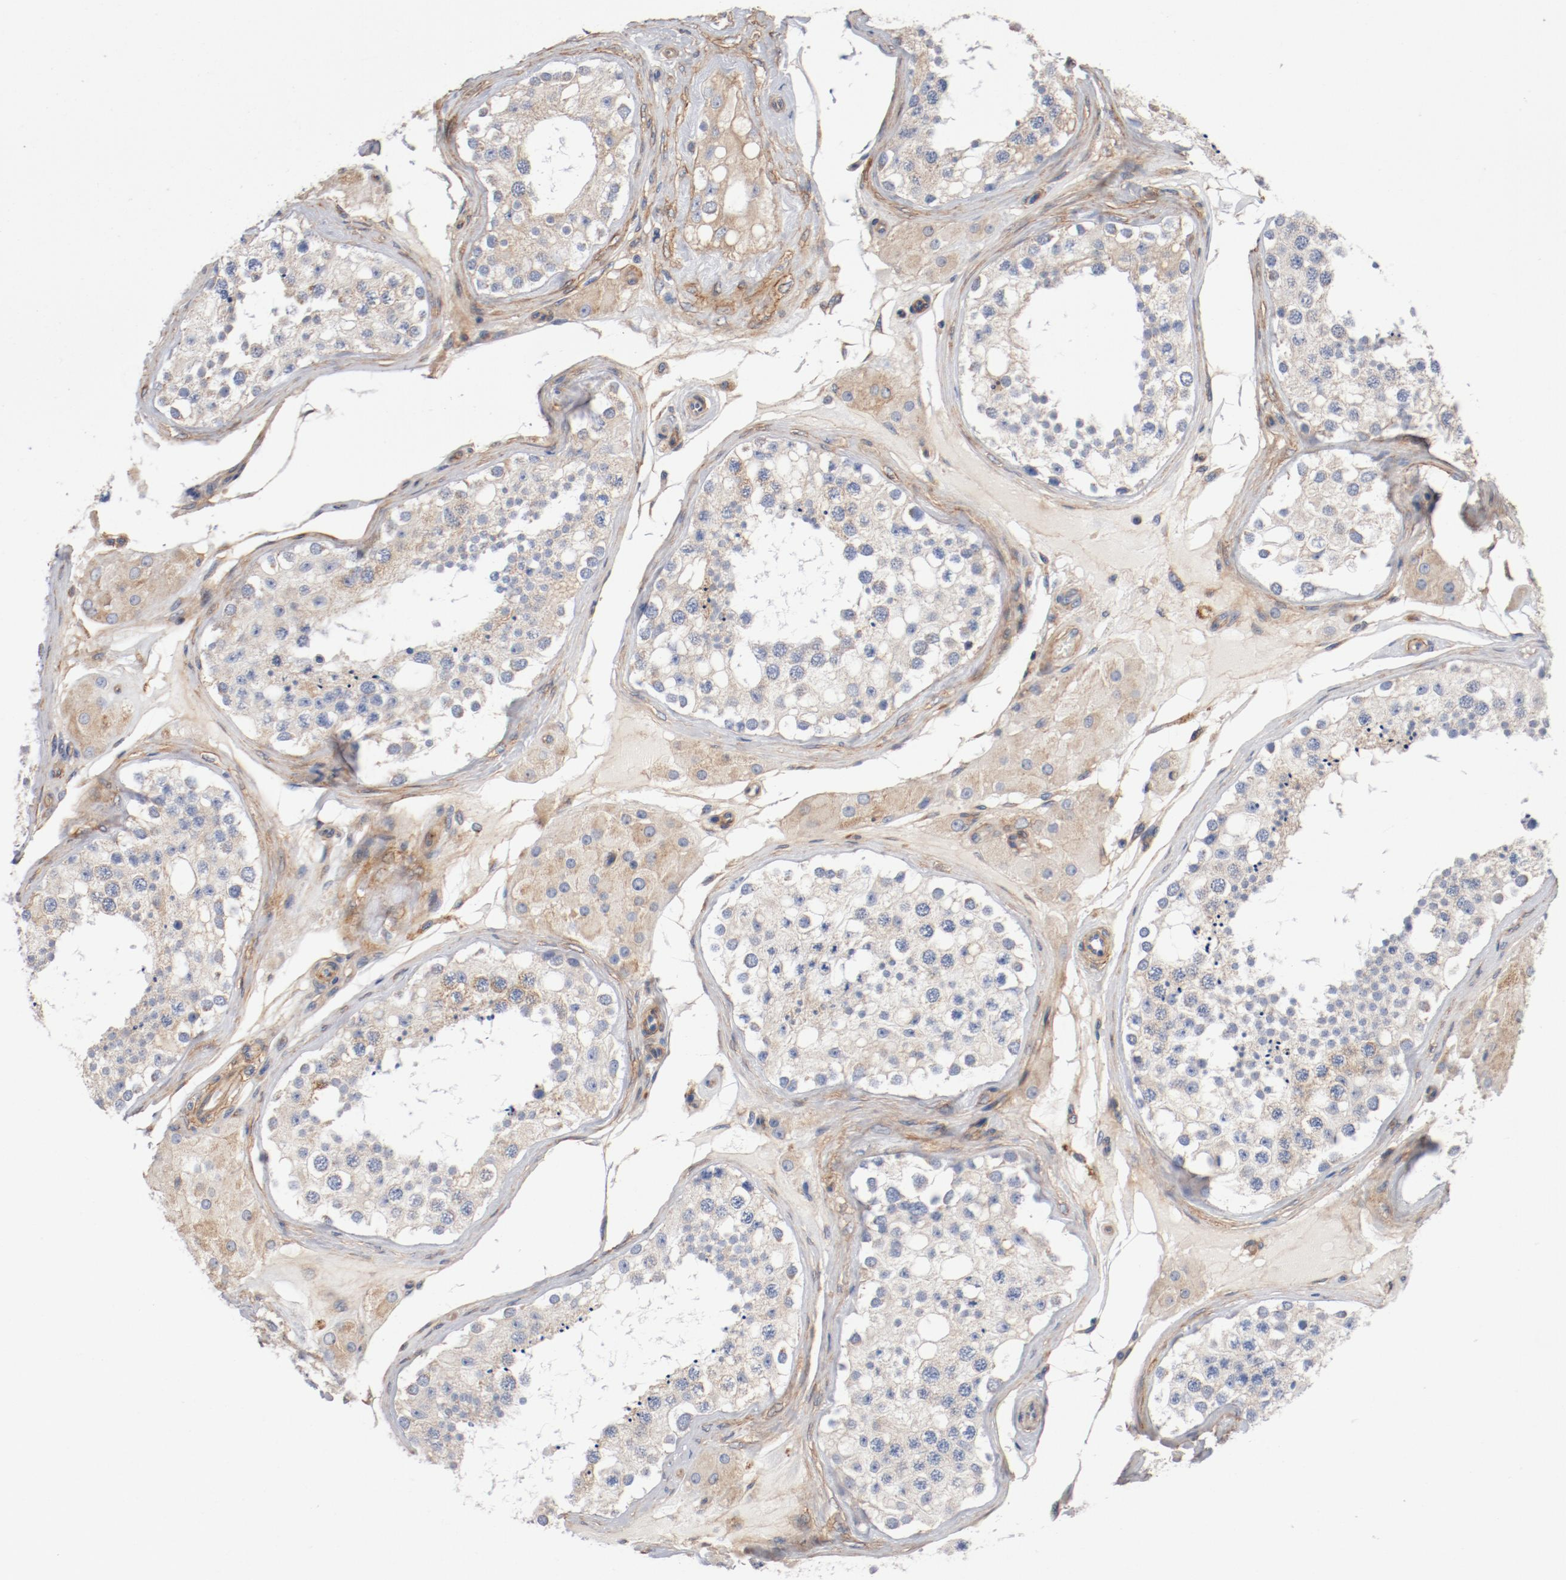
{"staining": {"intensity": "negative", "quantity": "none", "location": "none"}, "tissue": "testis", "cell_type": "Cells in seminiferous ducts", "image_type": "normal", "snomed": [{"axis": "morphology", "description": "Normal tissue, NOS"}, {"axis": "topography", "description": "Testis"}], "caption": "Testis was stained to show a protein in brown. There is no significant staining in cells in seminiferous ducts. (Brightfield microscopy of DAB (3,3'-diaminobenzidine) immunohistochemistry at high magnification).", "gene": "ILK", "patient": {"sex": "male", "age": 68}}